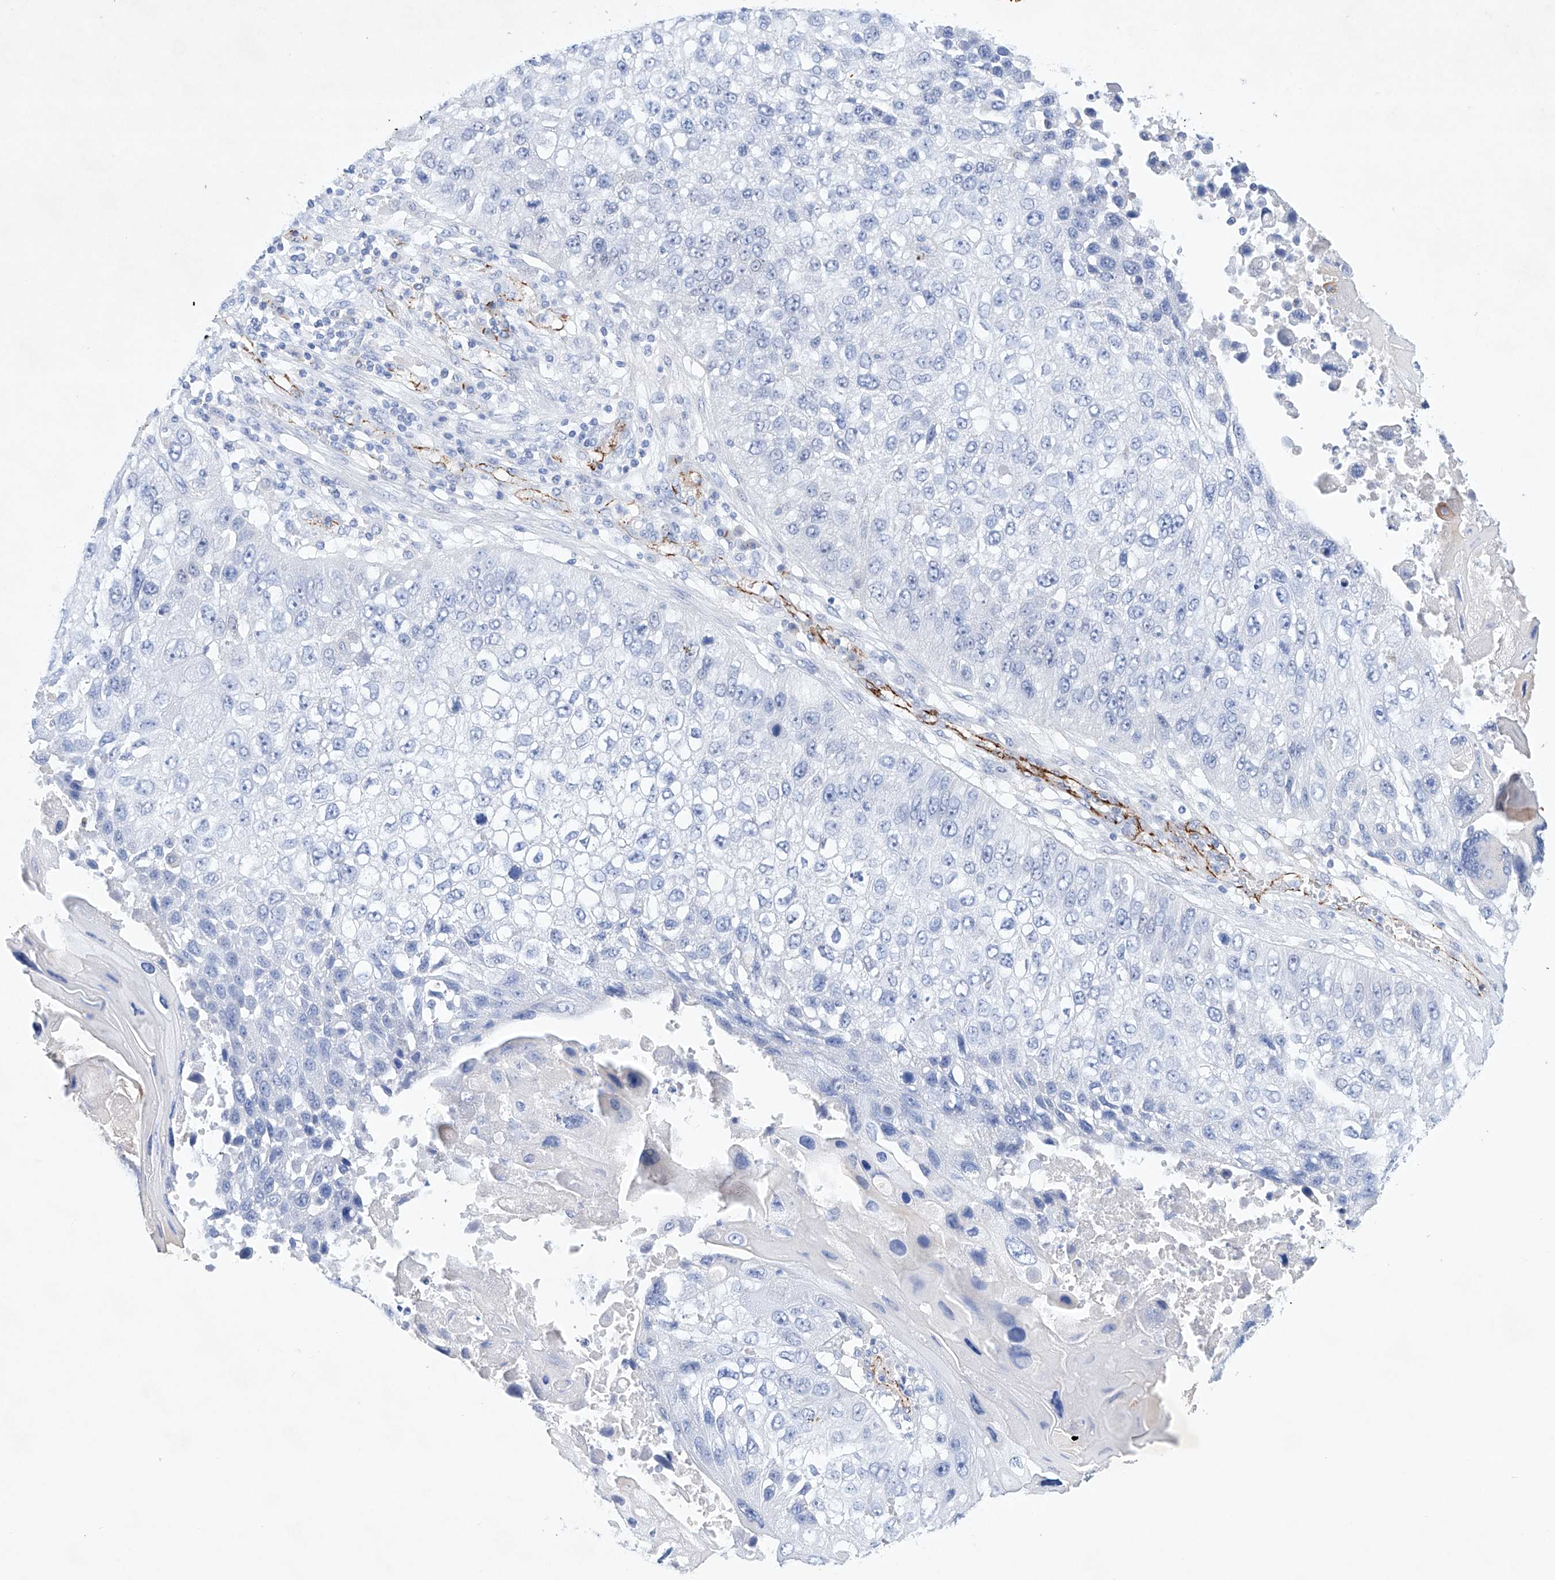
{"staining": {"intensity": "negative", "quantity": "none", "location": "none"}, "tissue": "lung cancer", "cell_type": "Tumor cells", "image_type": "cancer", "snomed": [{"axis": "morphology", "description": "Squamous cell carcinoma, NOS"}, {"axis": "topography", "description": "Lung"}], "caption": "An IHC image of lung squamous cell carcinoma is shown. There is no staining in tumor cells of lung squamous cell carcinoma.", "gene": "ETV7", "patient": {"sex": "male", "age": 61}}